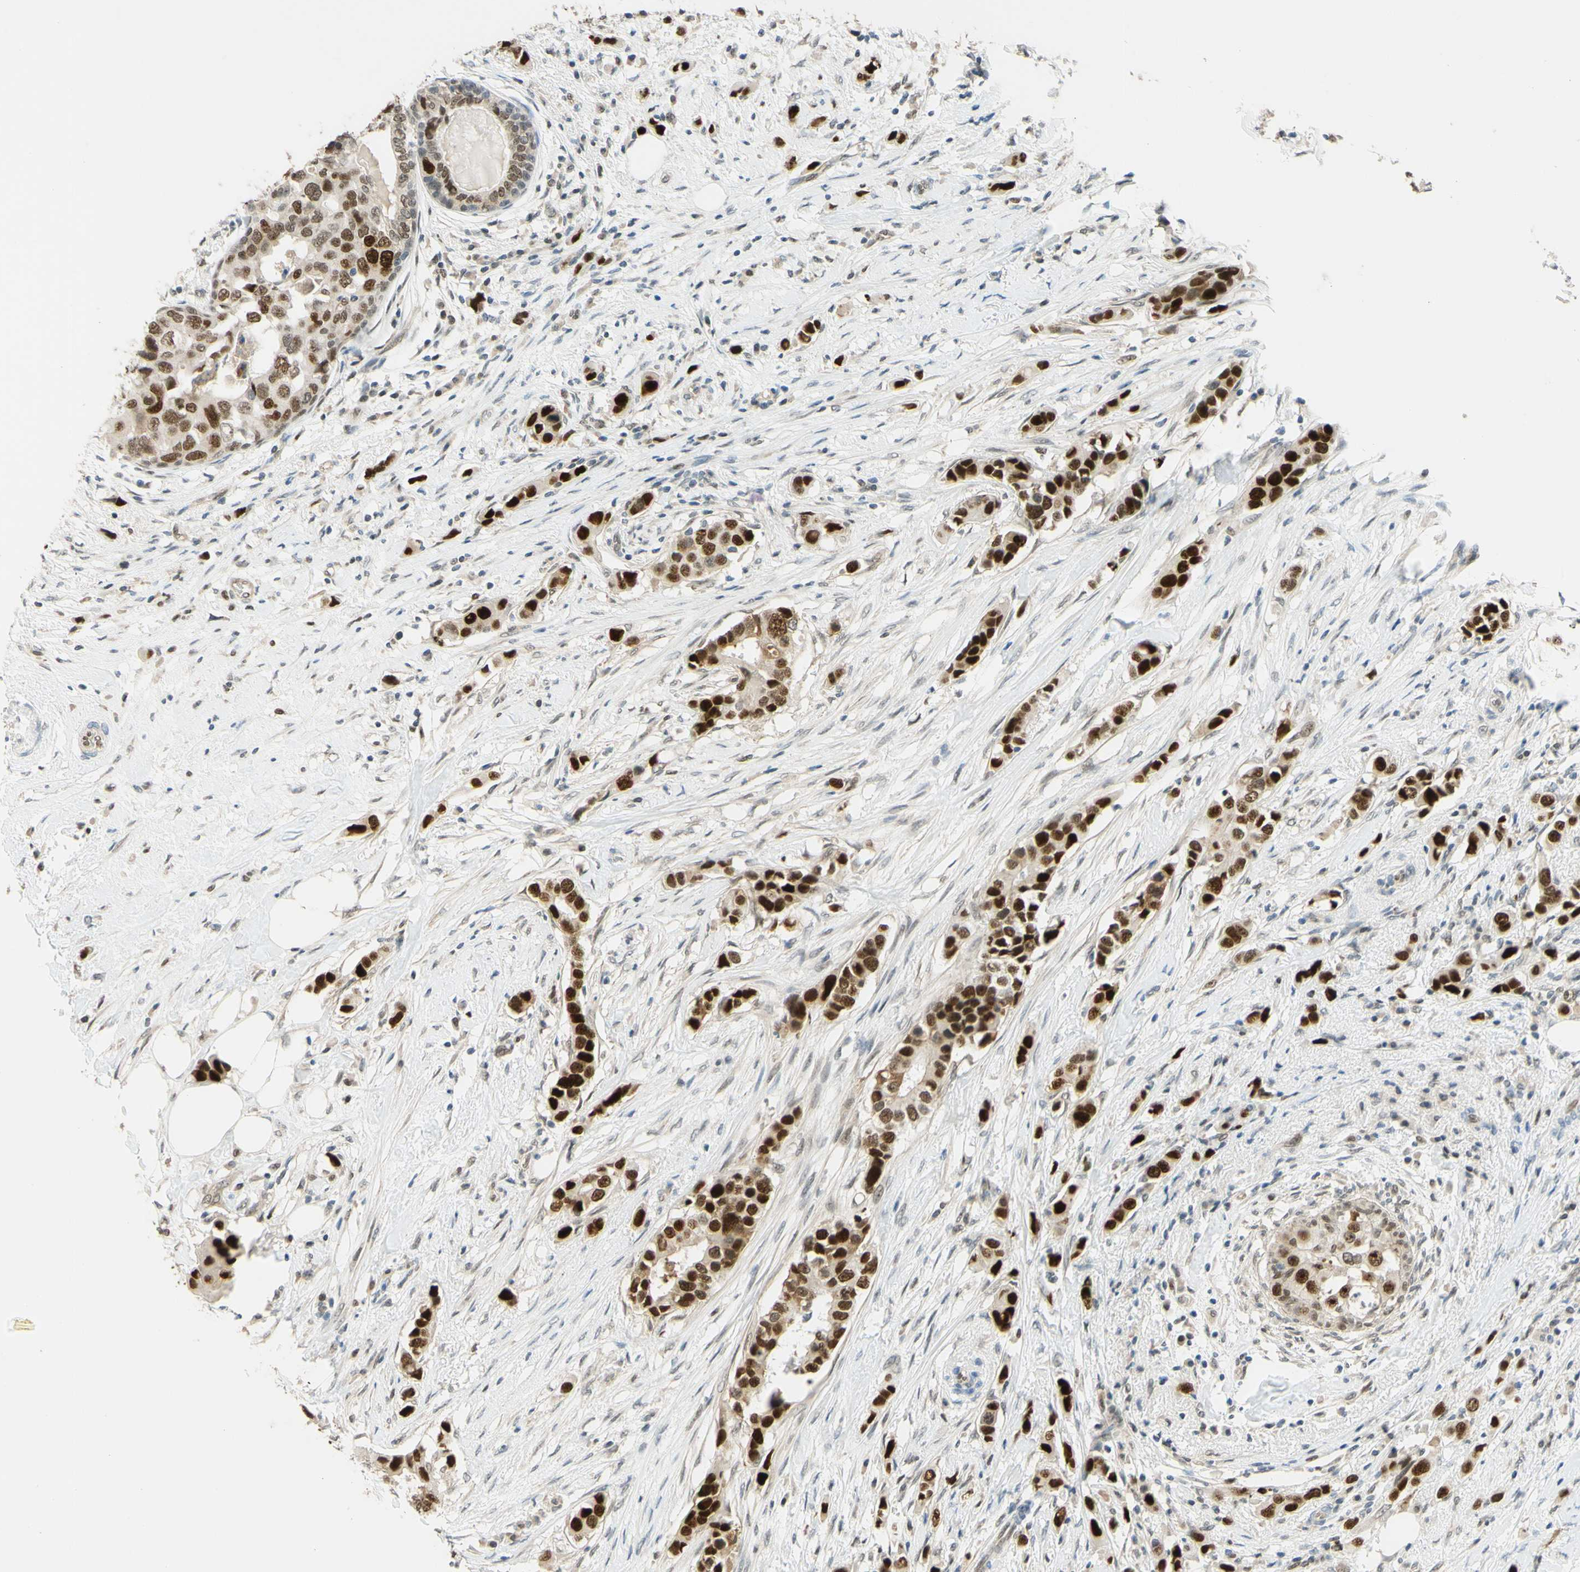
{"staining": {"intensity": "strong", "quantity": ">75%", "location": "nuclear"}, "tissue": "breast cancer", "cell_type": "Tumor cells", "image_type": "cancer", "snomed": [{"axis": "morphology", "description": "Normal tissue, NOS"}, {"axis": "morphology", "description": "Duct carcinoma"}, {"axis": "topography", "description": "Breast"}], "caption": "A micrograph of human breast cancer stained for a protein demonstrates strong nuclear brown staining in tumor cells.", "gene": "POLB", "patient": {"sex": "female", "age": 50}}